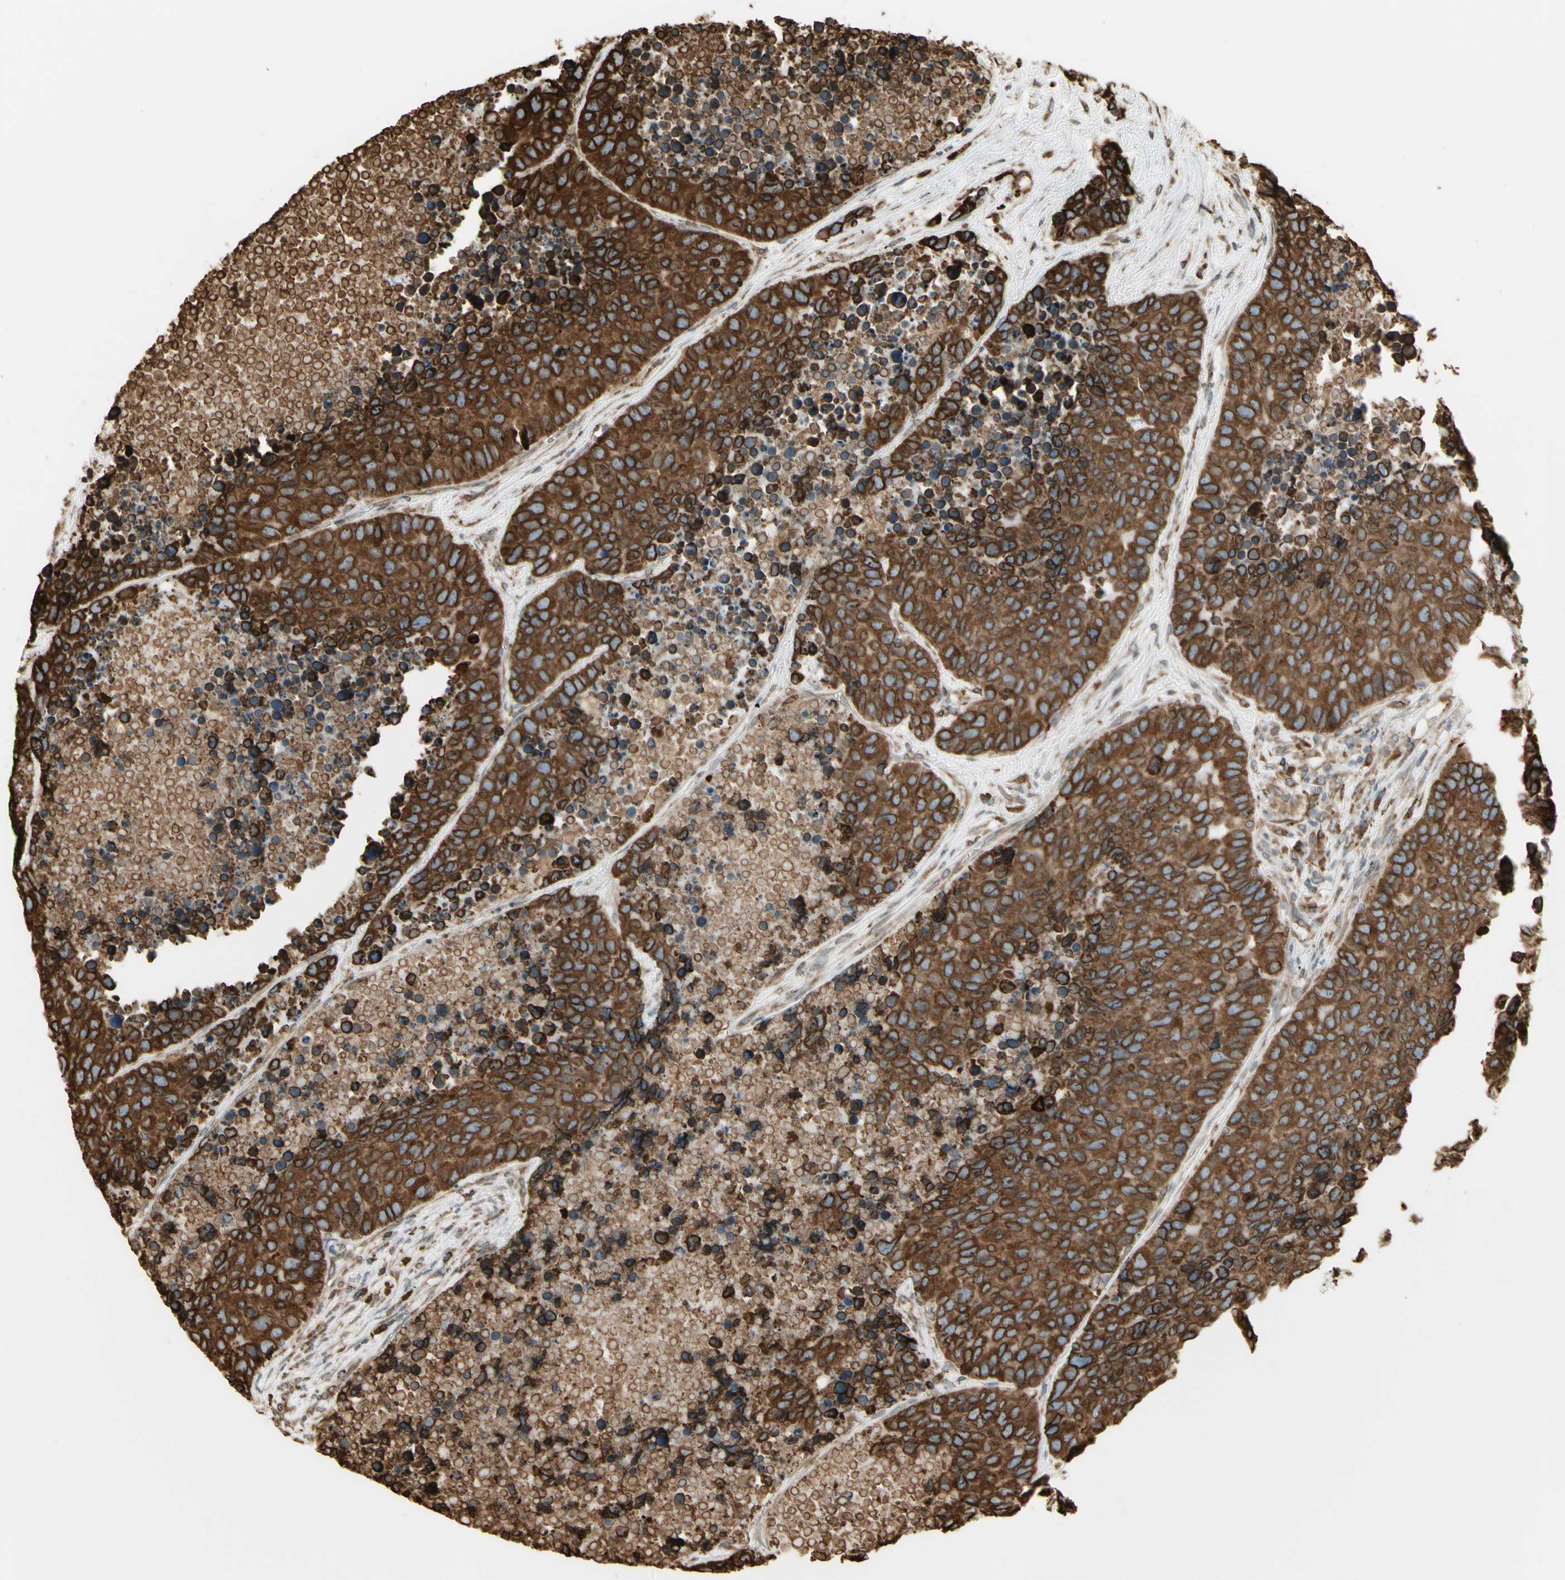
{"staining": {"intensity": "moderate", "quantity": ">75%", "location": "cytoplasmic/membranous"}, "tissue": "carcinoid", "cell_type": "Tumor cells", "image_type": "cancer", "snomed": [{"axis": "morphology", "description": "Carcinoid, malignant, NOS"}, {"axis": "topography", "description": "Lung"}], "caption": "Immunohistochemical staining of carcinoid demonstrates moderate cytoplasmic/membranous protein staining in approximately >75% of tumor cells.", "gene": "CANX", "patient": {"sex": "male", "age": 60}}